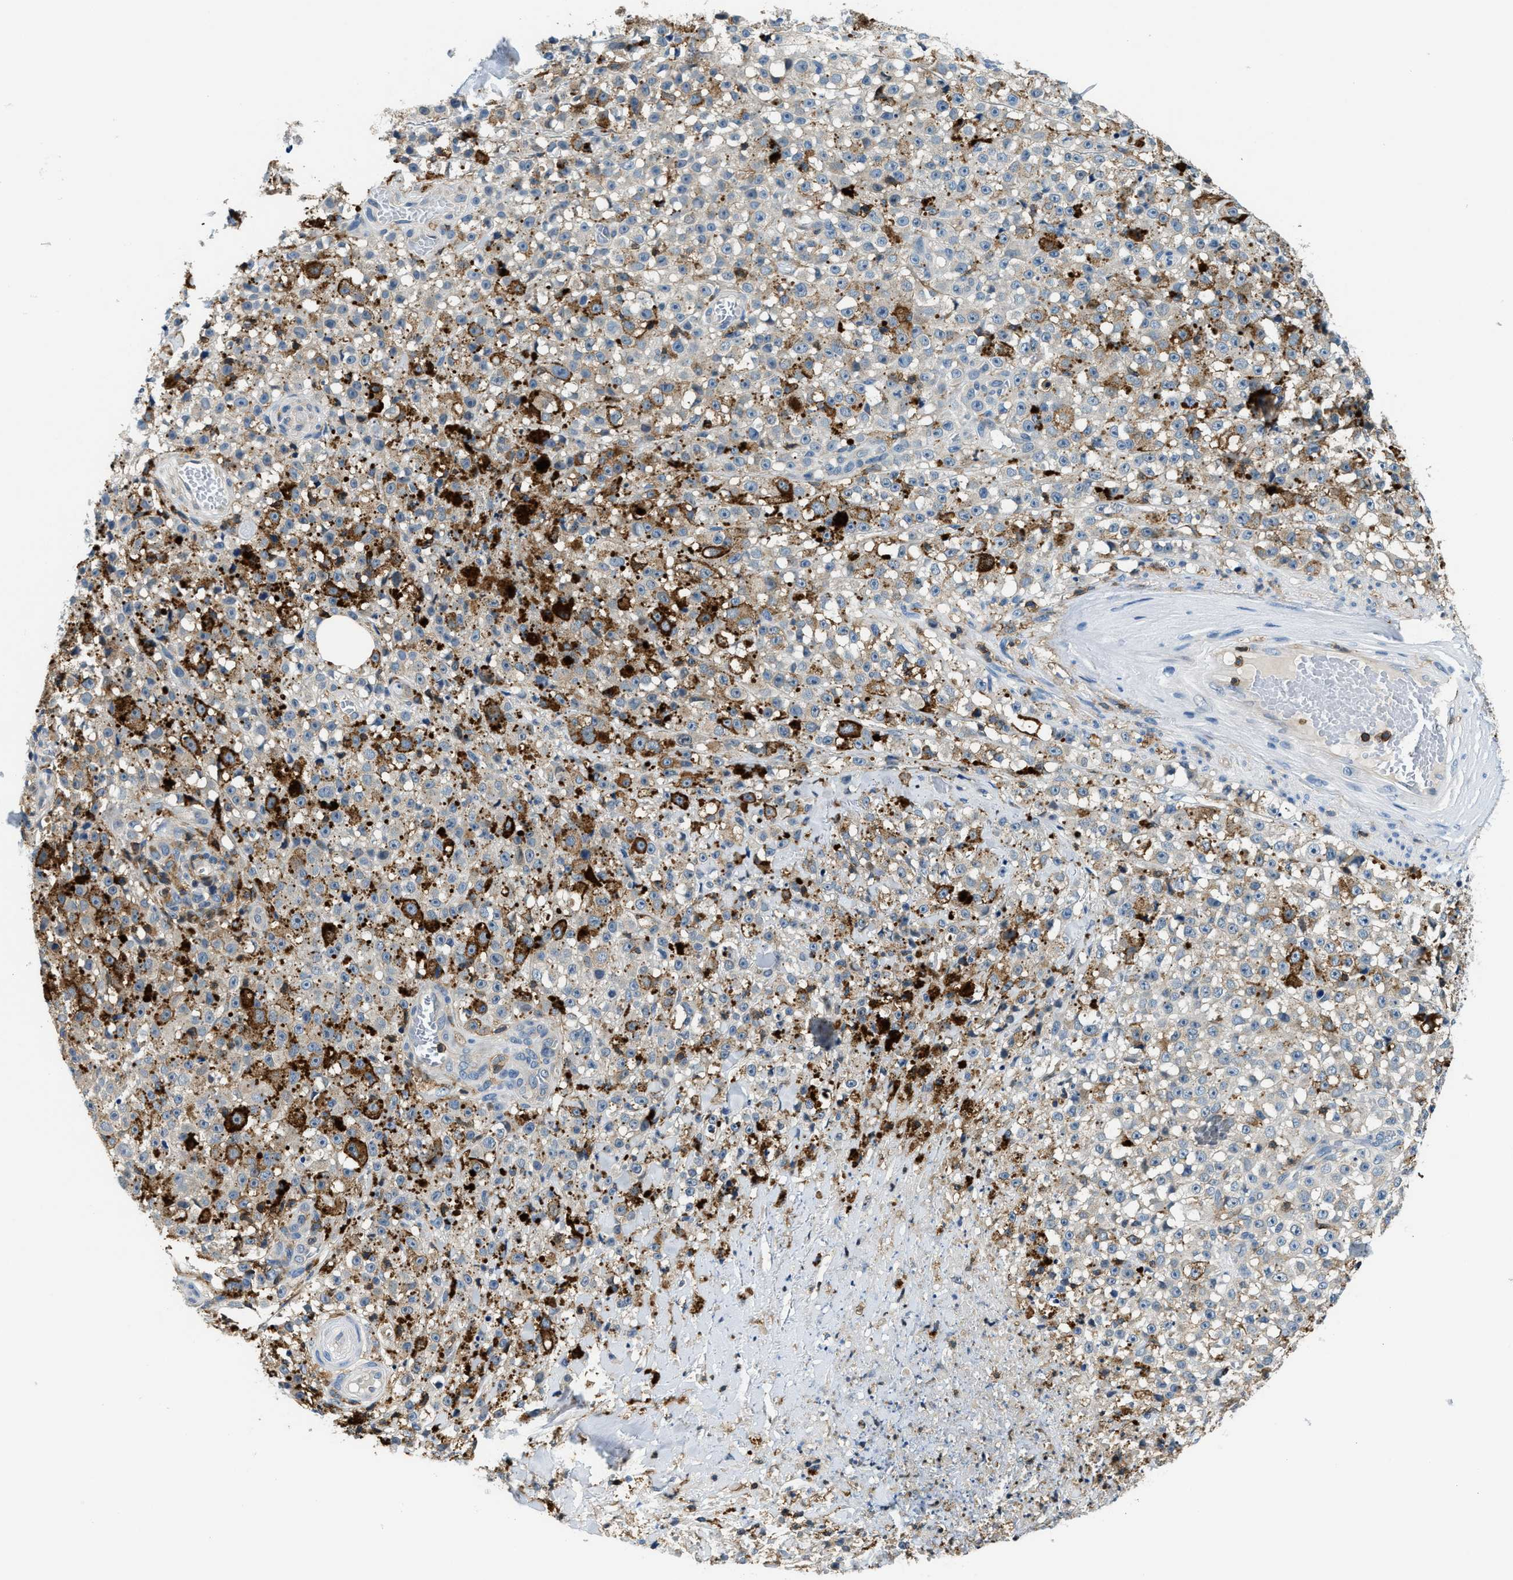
{"staining": {"intensity": "weak", "quantity": "<25%", "location": "cytoplasmic/membranous"}, "tissue": "melanoma", "cell_type": "Tumor cells", "image_type": "cancer", "snomed": [{"axis": "morphology", "description": "Malignant melanoma, NOS"}, {"axis": "topography", "description": "Skin"}], "caption": "Tumor cells are negative for protein expression in human malignant melanoma. (DAB immunohistochemistry visualized using brightfield microscopy, high magnification).", "gene": "MYO1G", "patient": {"sex": "female", "age": 82}}